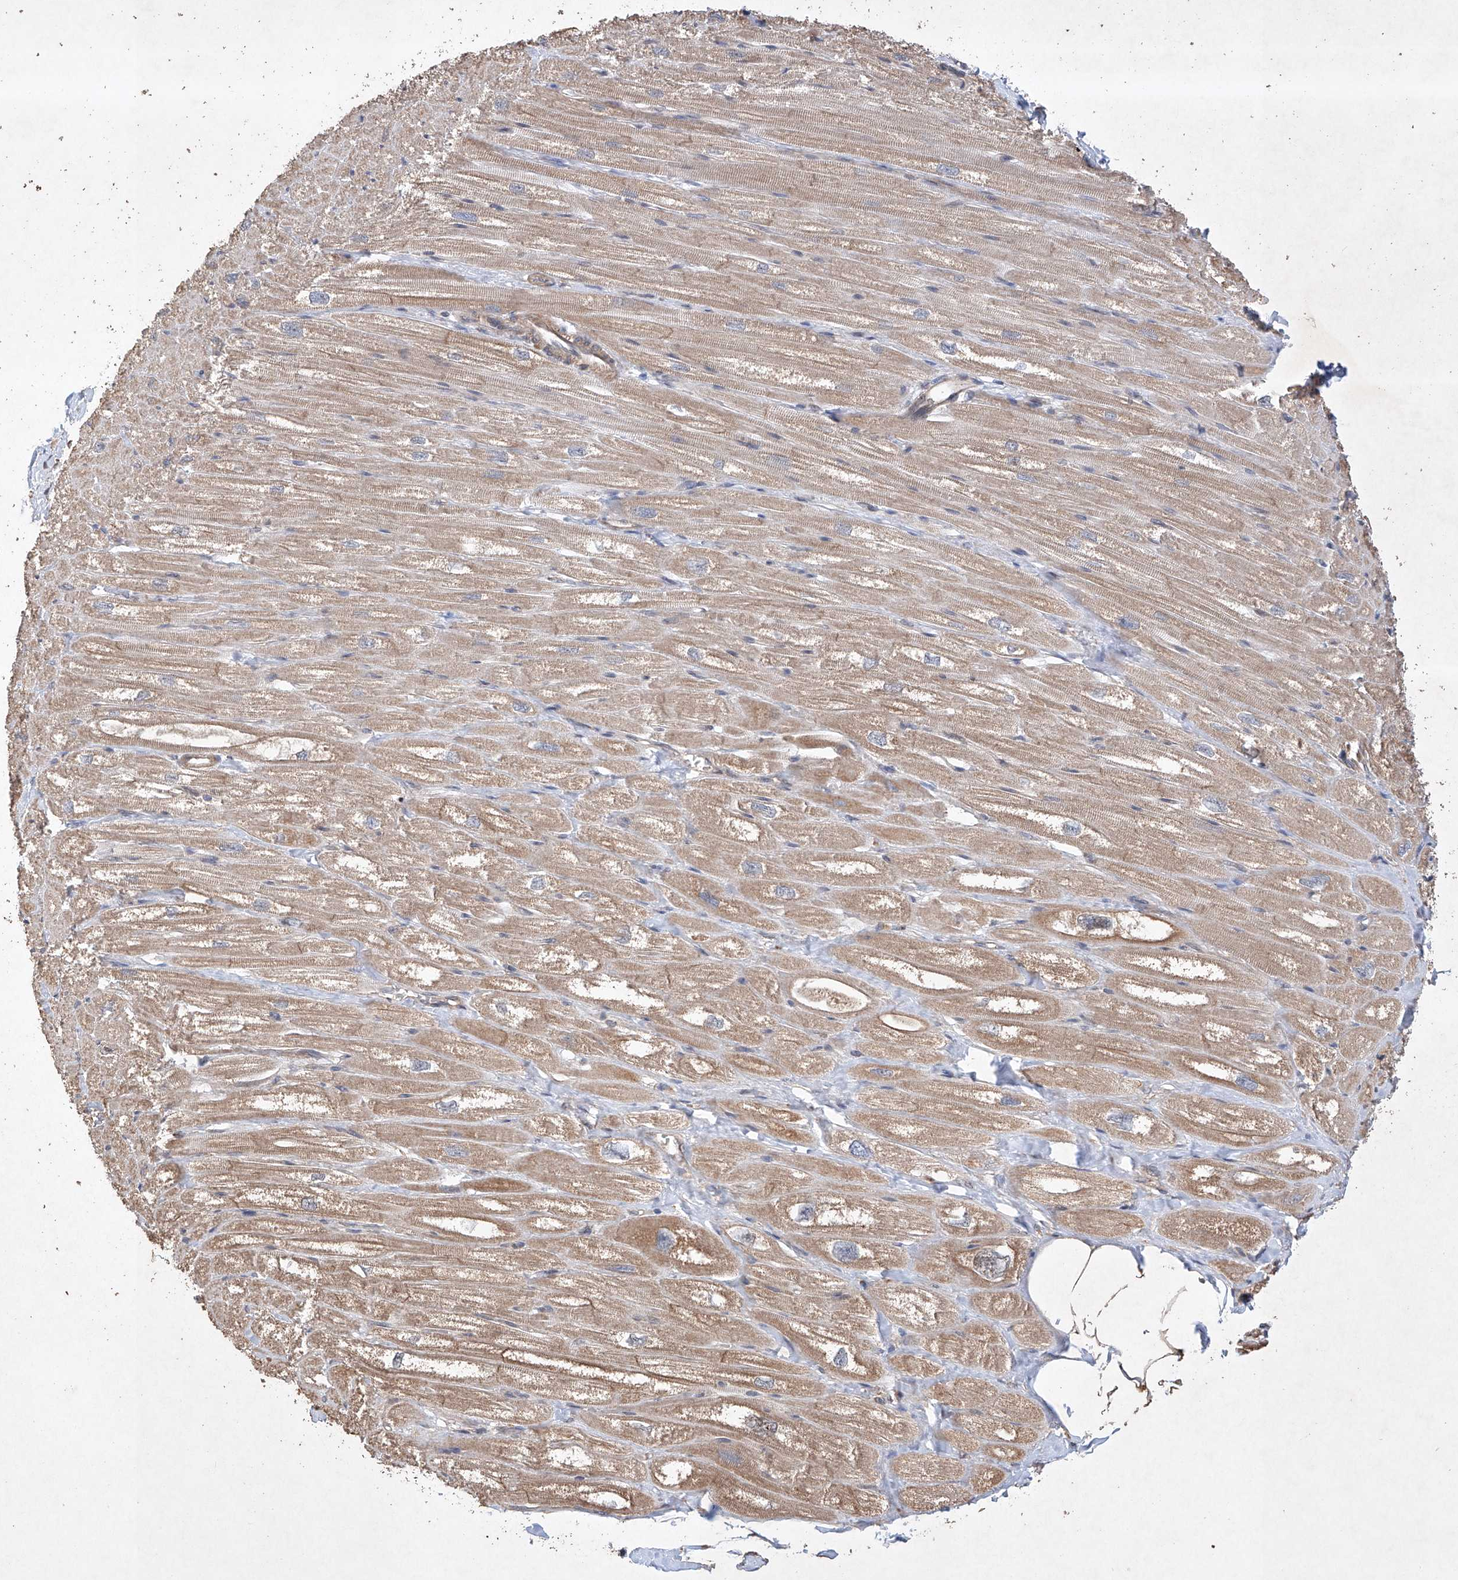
{"staining": {"intensity": "moderate", "quantity": ">75%", "location": "cytoplasmic/membranous"}, "tissue": "heart muscle", "cell_type": "Cardiomyocytes", "image_type": "normal", "snomed": [{"axis": "morphology", "description": "Normal tissue, NOS"}, {"axis": "topography", "description": "Heart"}], "caption": "High-magnification brightfield microscopy of unremarkable heart muscle stained with DAB (brown) and counterstained with hematoxylin (blue). cardiomyocytes exhibit moderate cytoplasmic/membranous expression is identified in about>75% of cells. (Brightfield microscopy of DAB IHC at high magnification).", "gene": "LURAP1", "patient": {"sex": "male", "age": 50}}